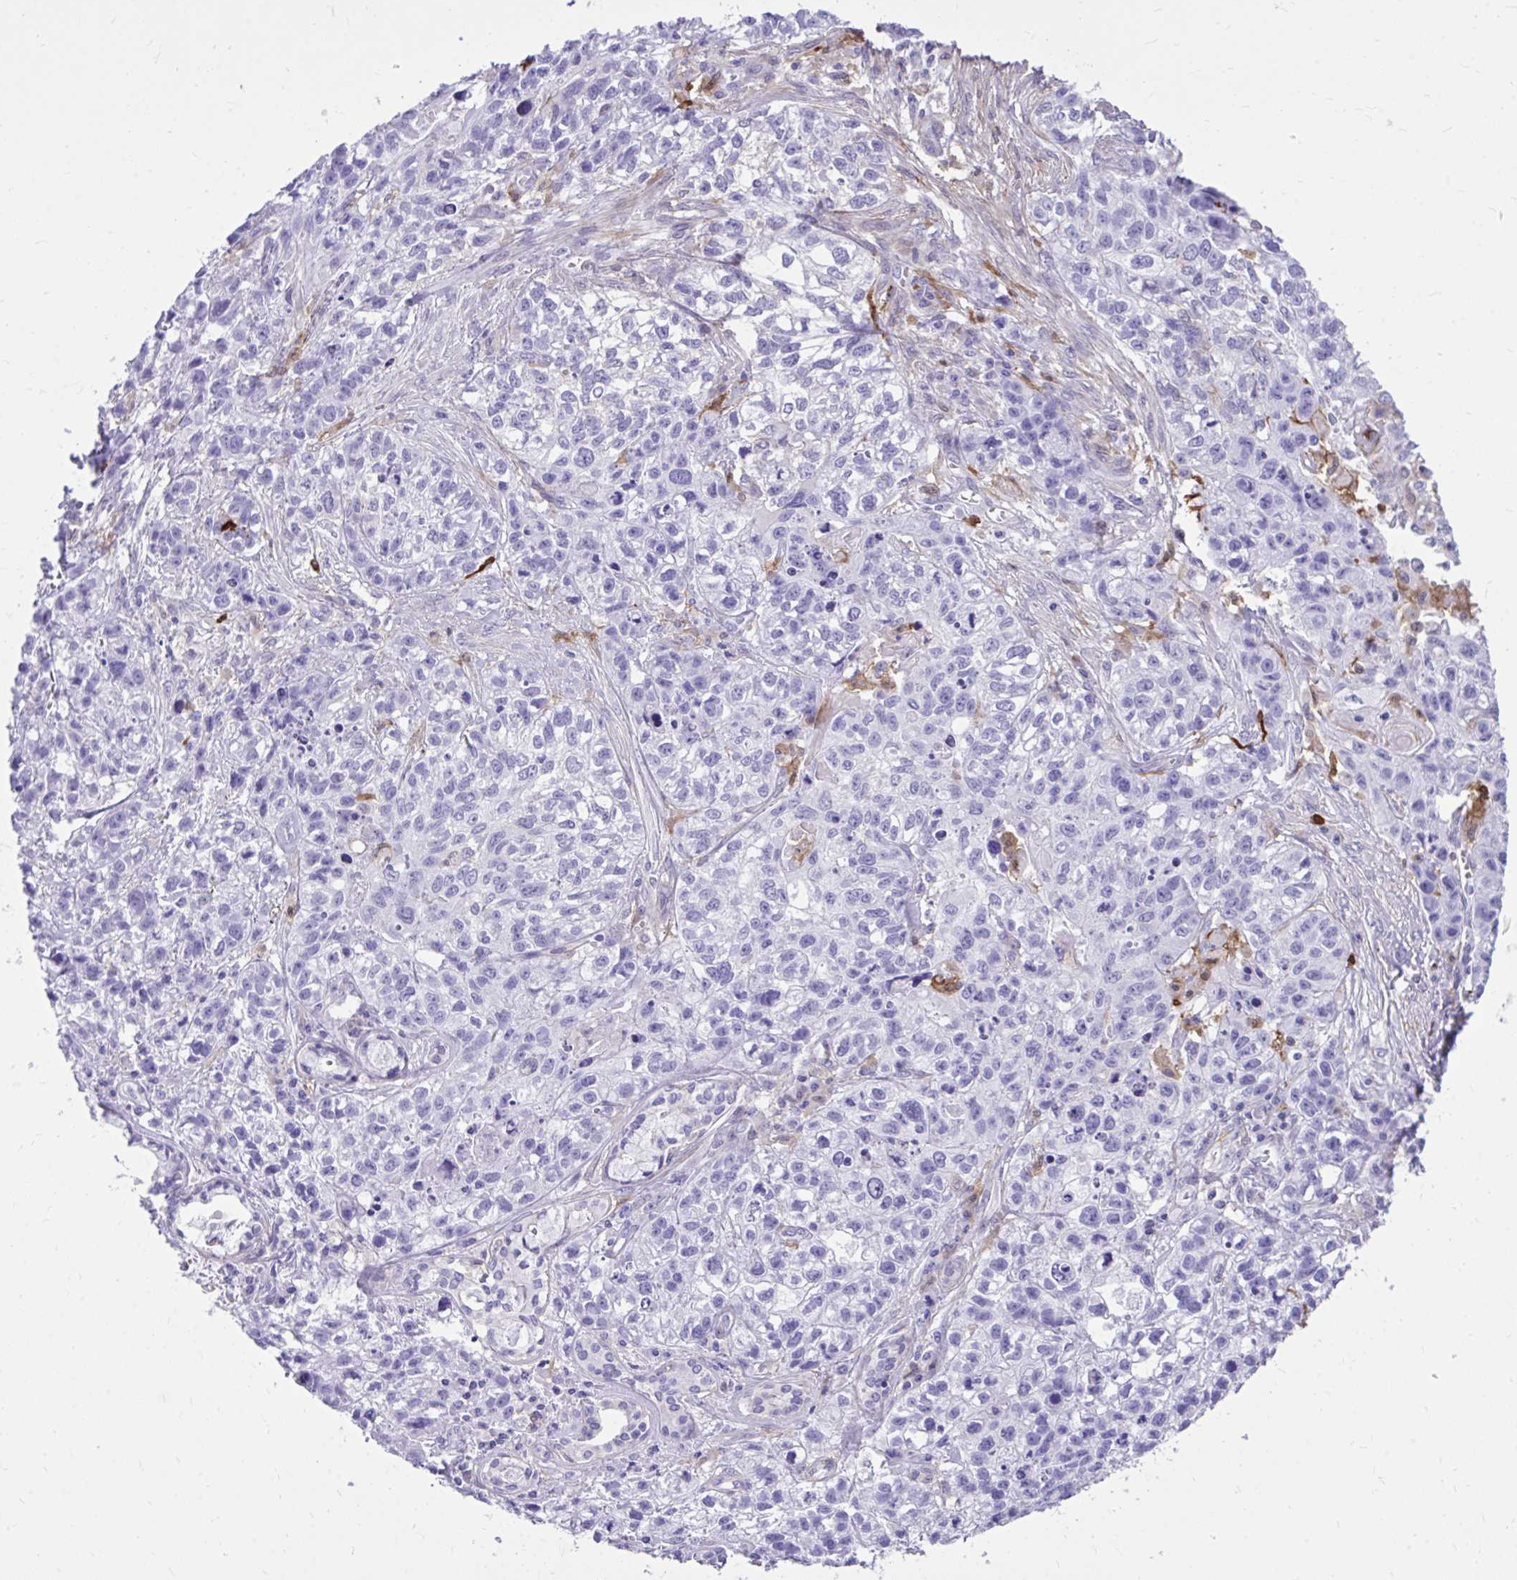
{"staining": {"intensity": "negative", "quantity": "none", "location": "none"}, "tissue": "lung cancer", "cell_type": "Tumor cells", "image_type": "cancer", "snomed": [{"axis": "morphology", "description": "Squamous cell carcinoma, NOS"}, {"axis": "topography", "description": "Lung"}], "caption": "Lung squamous cell carcinoma stained for a protein using immunohistochemistry (IHC) displays no expression tumor cells.", "gene": "TLR7", "patient": {"sex": "male", "age": 74}}